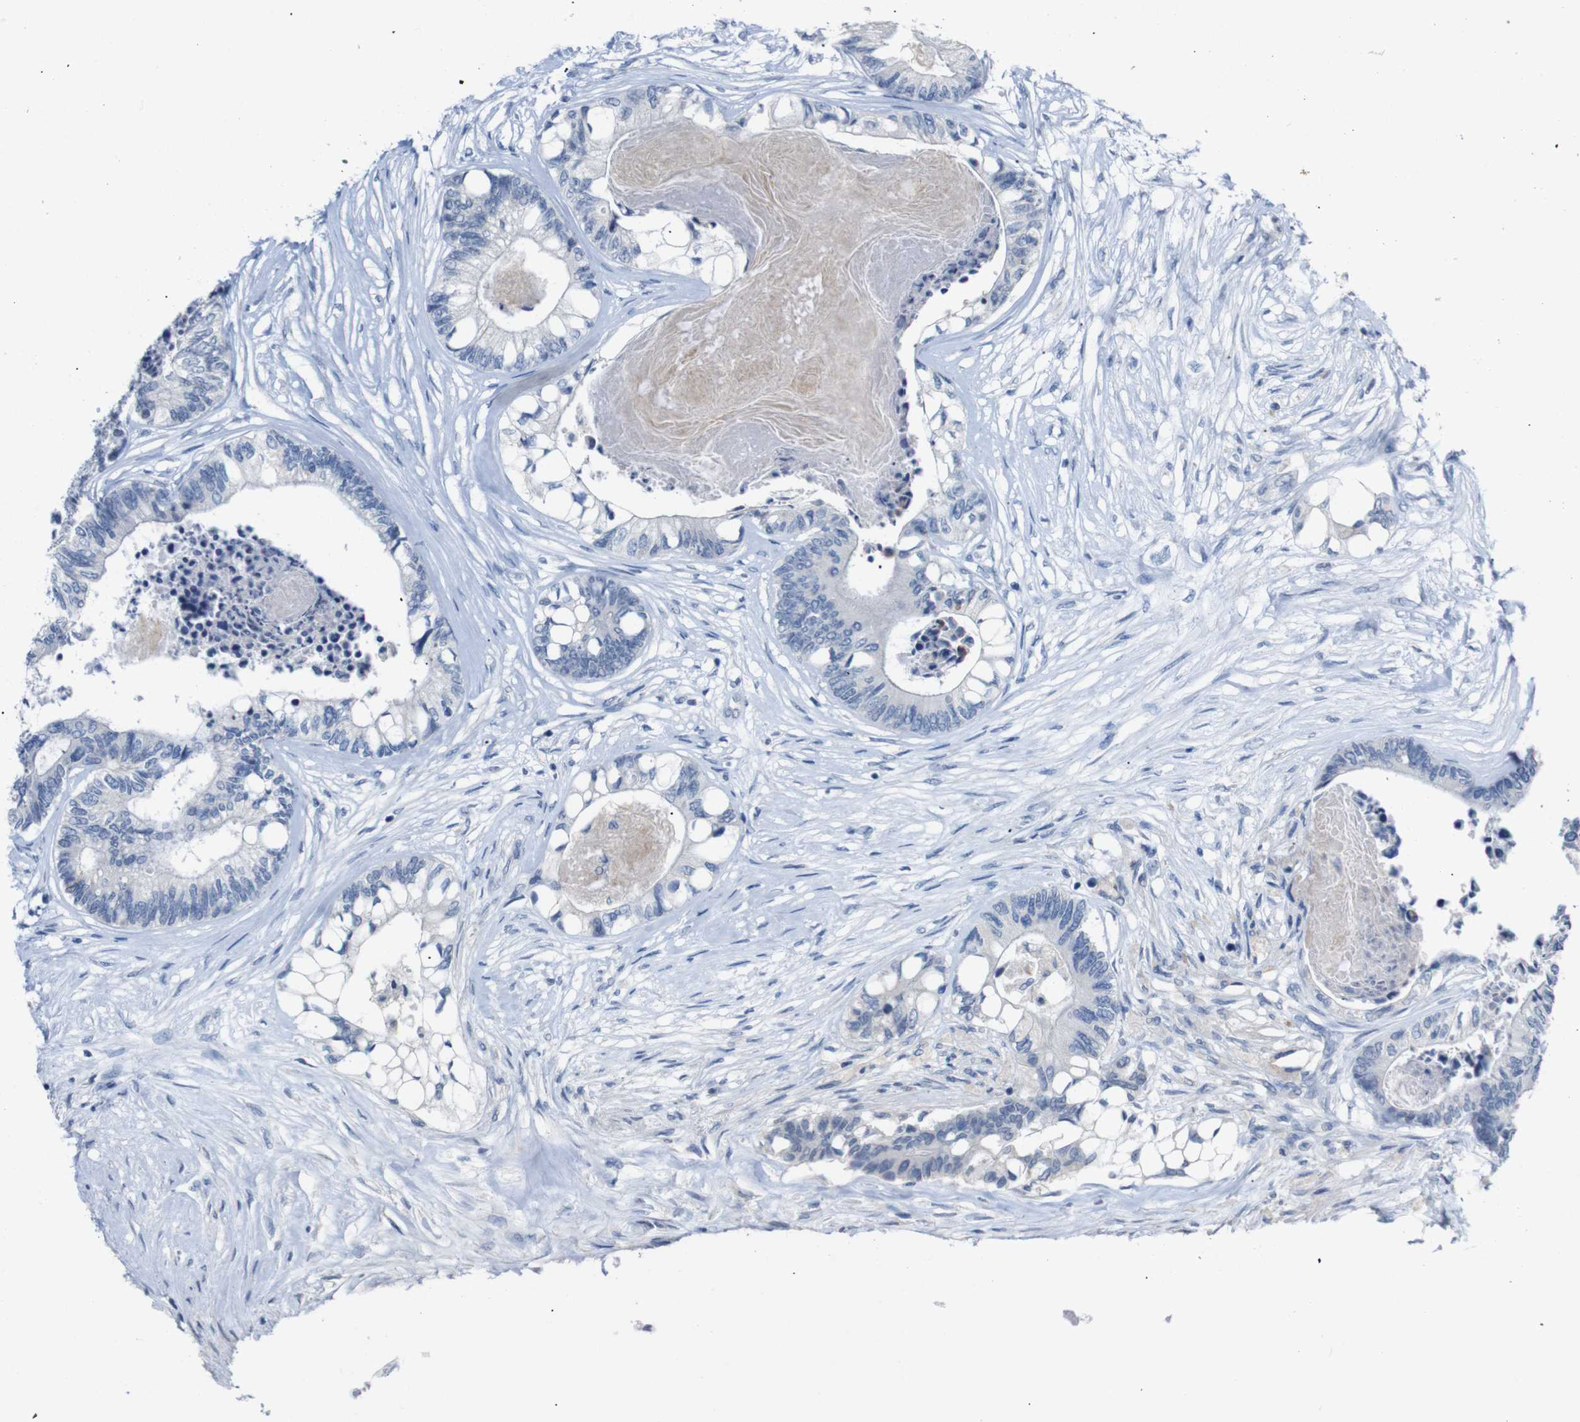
{"staining": {"intensity": "negative", "quantity": "none", "location": "none"}, "tissue": "colorectal cancer", "cell_type": "Tumor cells", "image_type": "cancer", "snomed": [{"axis": "morphology", "description": "Adenocarcinoma, NOS"}, {"axis": "topography", "description": "Rectum"}], "caption": "High power microscopy image of an immunohistochemistry (IHC) image of adenocarcinoma (colorectal), revealing no significant positivity in tumor cells. The staining was performed using DAB to visualize the protein expression in brown, while the nuclei were stained in blue with hematoxylin (Magnification: 20x).", "gene": "CHRM5", "patient": {"sex": "male", "age": 63}}